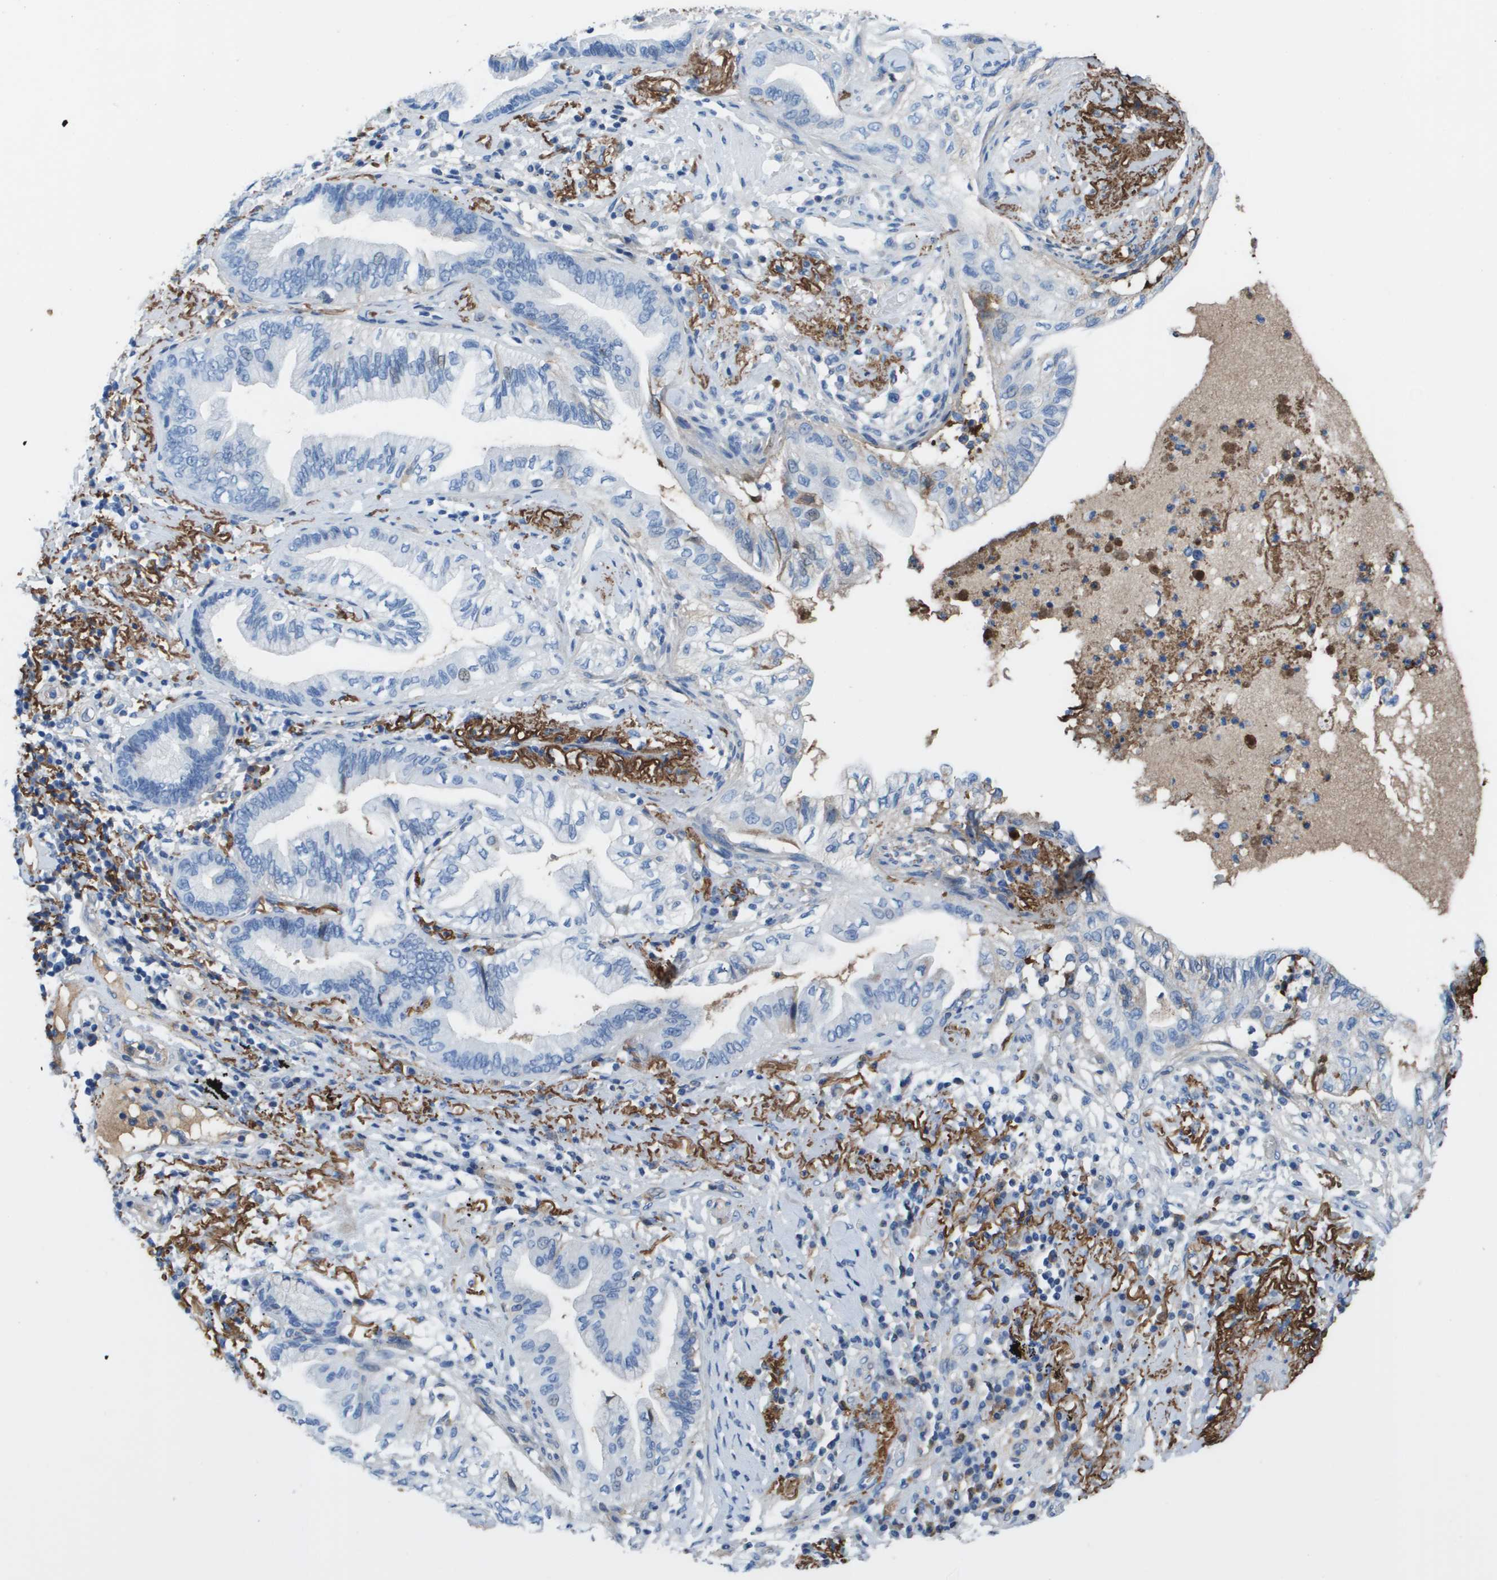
{"staining": {"intensity": "negative", "quantity": "none", "location": "none"}, "tissue": "lung cancer", "cell_type": "Tumor cells", "image_type": "cancer", "snomed": [{"axis": "morphology", "description": "Normal tissue, NOS"}, {"axis": "morphology", "description": "Adenocarcinoma, NOS"}, {"axis": "topography", "description": "Bronchus"}, {"axis": "topography", "description": "Lung"}], "caption": "DAB immunohistochemical staining of lung cancer demonstrates no significant expression in tumor cells.", "gene": "VTN", "patient": {"sex": "female", "age": 70}}